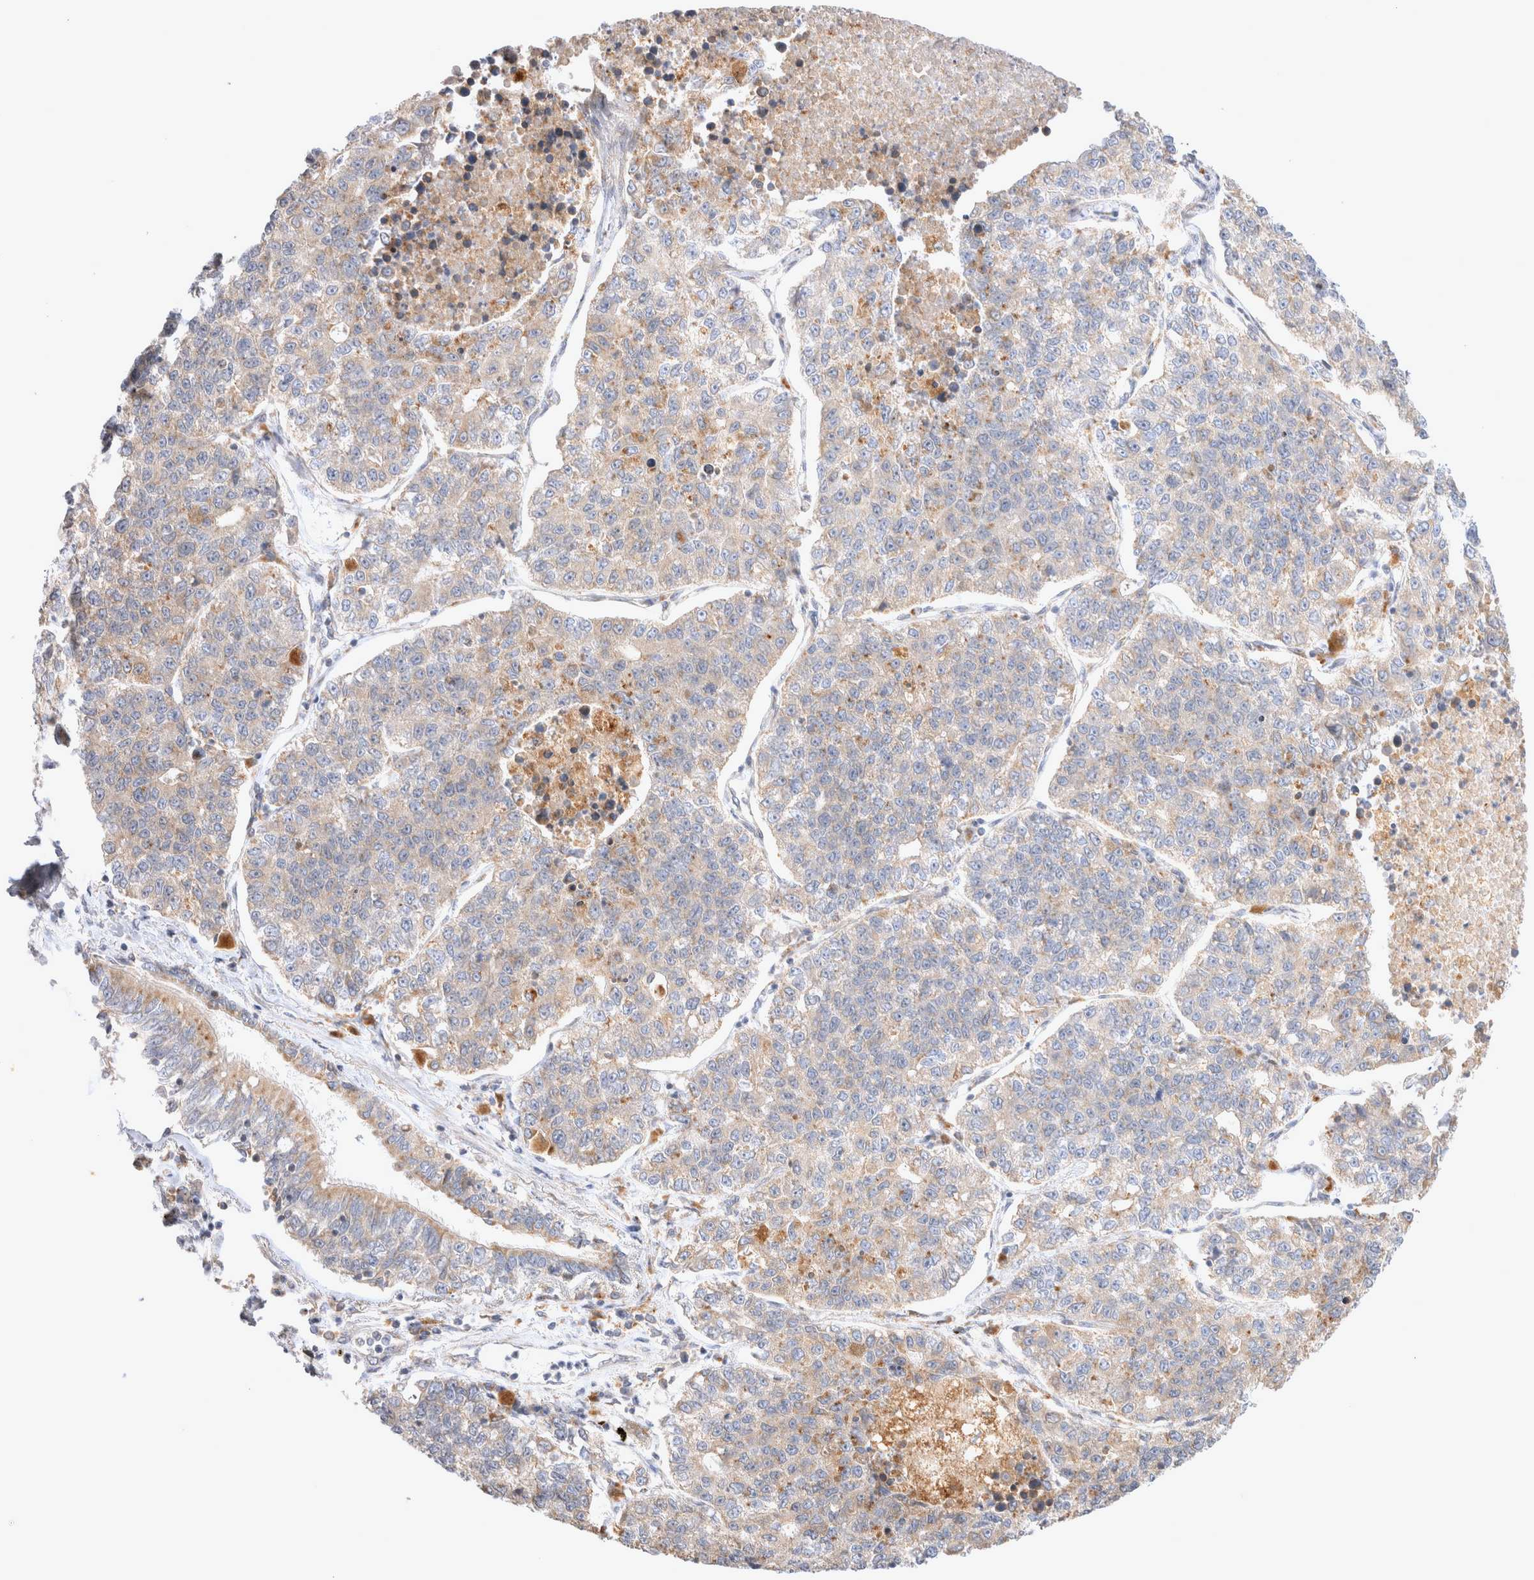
{"staining": {"intensity": "weak", "quantity": "<25%", "location": "cytoplasmic/membranous"}, "tissue": "lung cancer", "cell_type": "Tumor cells", "image_type": "cancer", "snomed": [{"axis": "morphology", "description": "Adenocarcinoma, NOS"}, {"axis": "topography", "description": "Lung"}], "caption": "High magnification brightfield microscopy of lung cancer stained with DAB (3,3'-diaminobenzidine) (brown) and counterstained with hematoxylin (blue): tumor cells show no significant positivity.", "gene": "NPC1", "patient": {"sex": "male", "age": 49}}